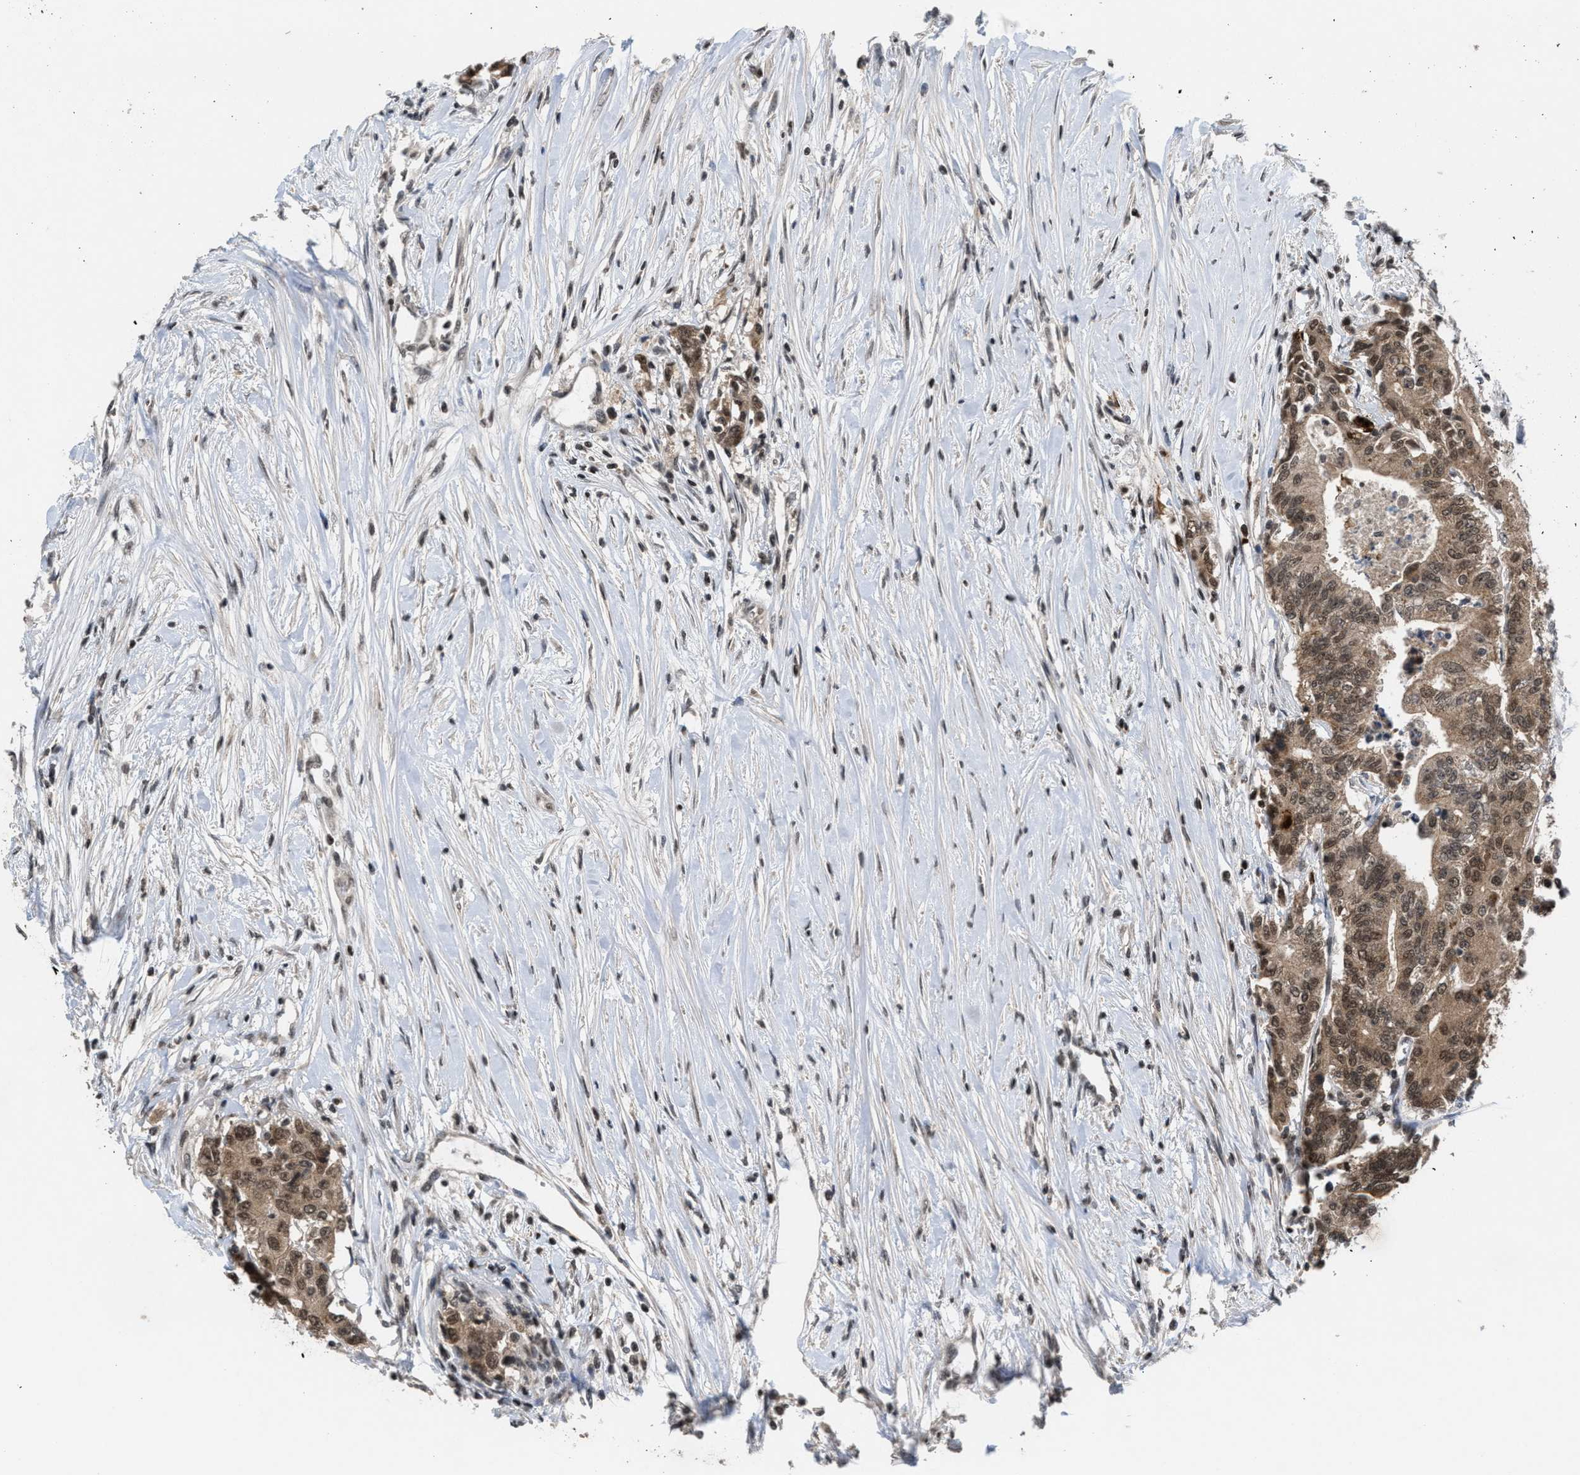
{"staining": {"intensity": "moderate", "quantity": ">75%", "location": "cytoplasmic/membranous,nuclear"}, "tissue": "colorectal cancer", "cell_type": "Tumor cells", "image_type": "cancer", "snomed": [{"axis": "morphology", "description": "Adenocarcinoma, NOS"}, {"axis": "topography", "description": "Colon"}], "caption": "DAB immunohistochemical staining of human colorectal adenocarcinoma reveals moderate cytoplasmic/membranous and nuclear protein positivity in about >75% of tumor cells.", "gene": "C9orf78", "patient": {"sex": "female", "age": 77}}